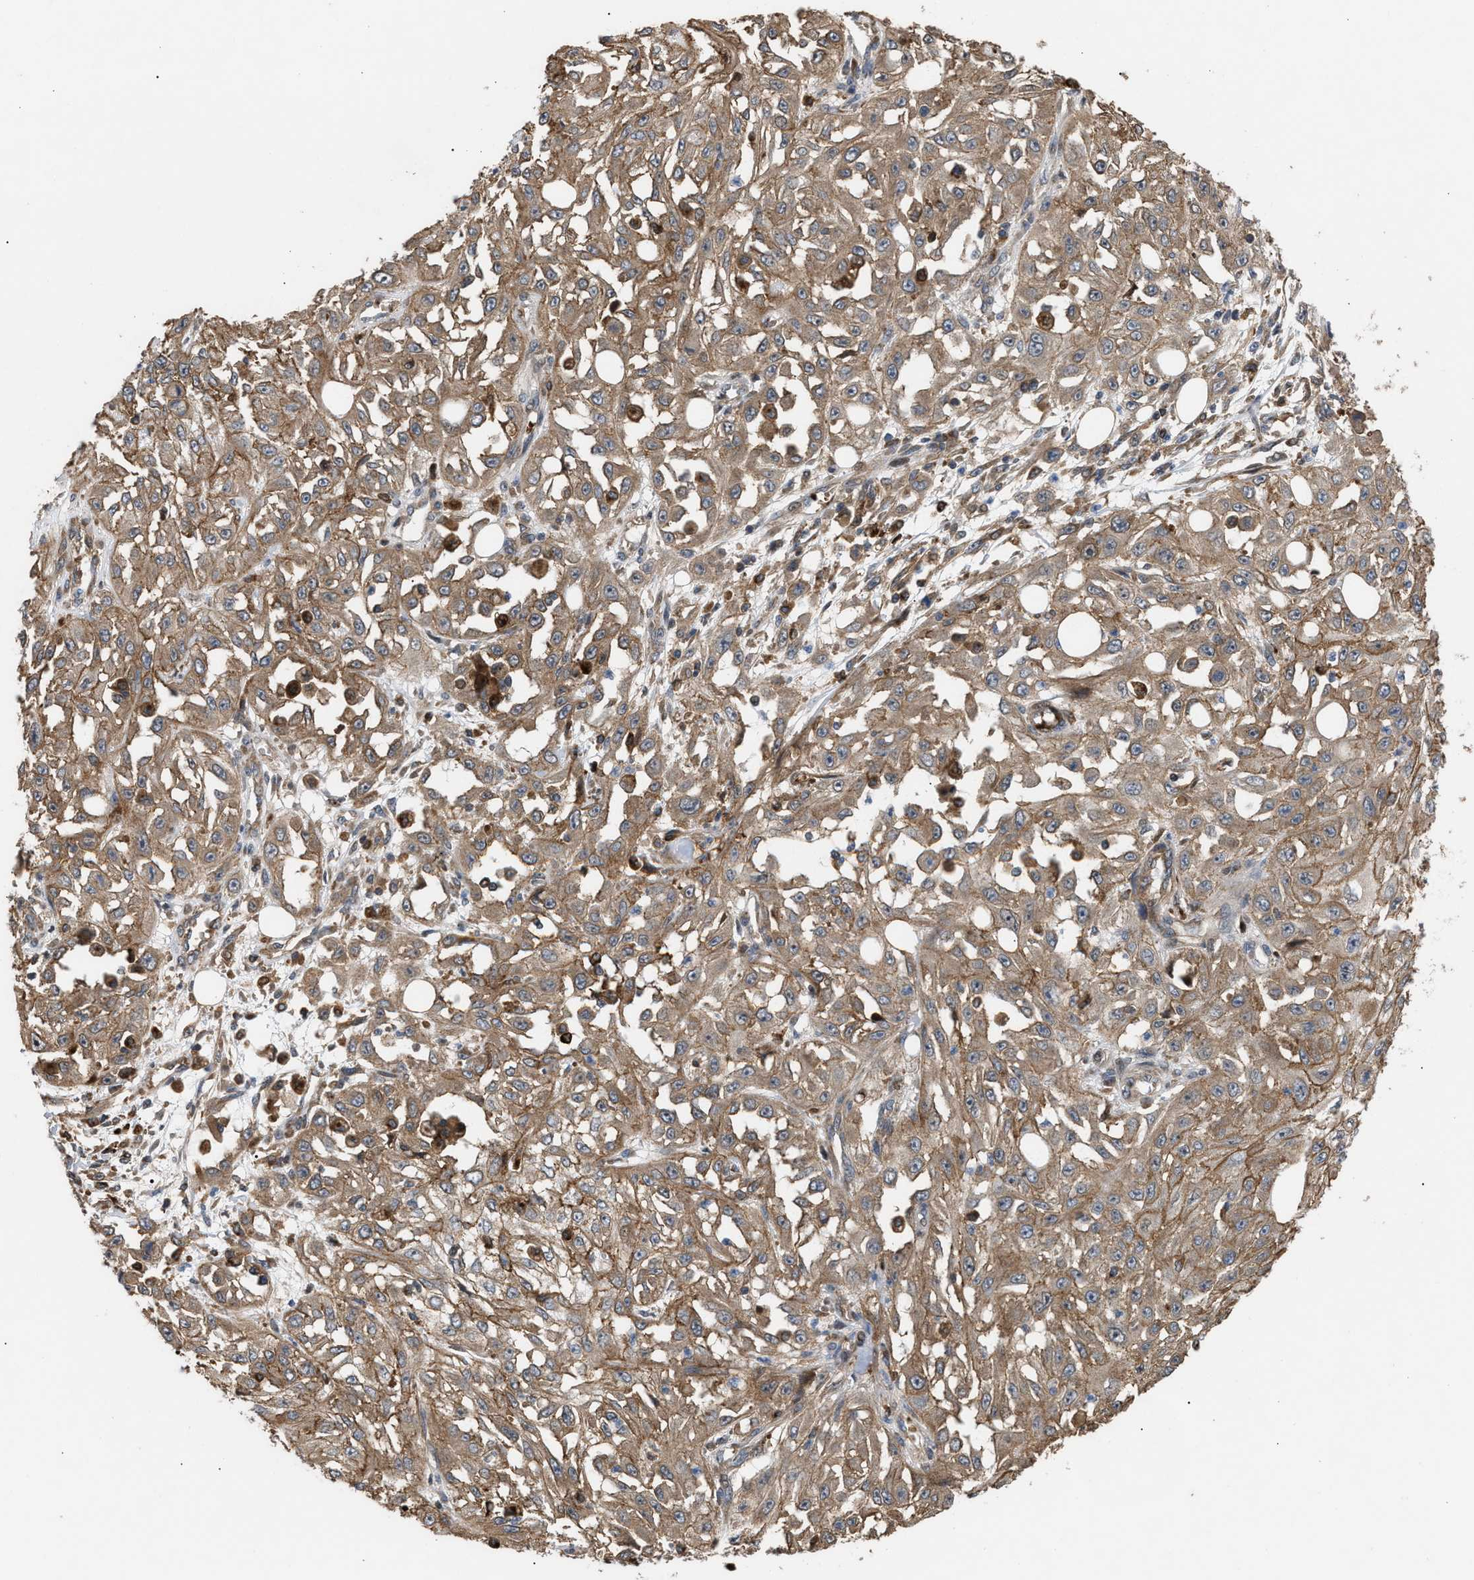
{"staining": {"intensity": "moderate", "quantity": ">75%", "location": "cytoplasmic/membranous"}, "tissue": "skin cancer", "cell_type": "Tumor cells", "image_type": "cancer", "snomed": [{"axis": "morphology", "description": "Squamous cell carcinoma, NOS"}, {"axis": "morphology", "description": "Squamous cell carcinoma, metastatic, NOS"}, {"axis": "topography", "description": "Skin"}, {"axis": "topography", "description": "Lymph node"}], "caption": "DAB immunohistochemical staining of human metastatic squamous cell carcinoma (skin) displays moderate cytoplasmic/membranous protein staining in approximately >75% of tumor cells.", "gene": "GCC1", "patient": {"sex": "male", "age": 75}}